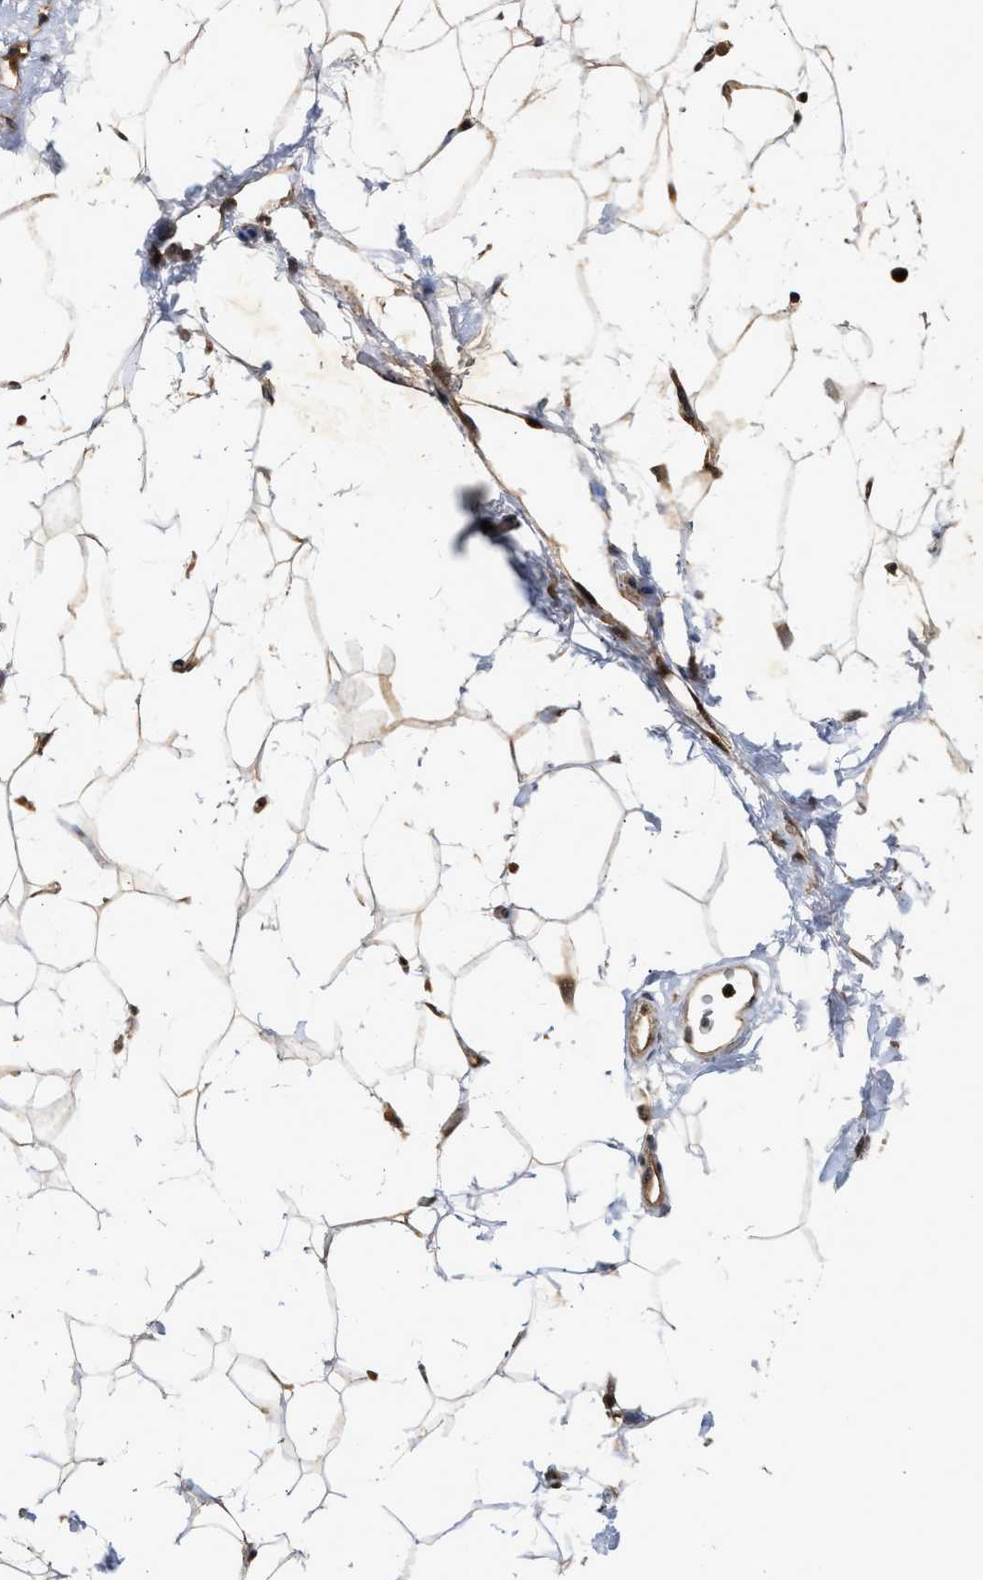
{"staining": {"intensity": "moderate", "quantity": "25%-75%", "location": "cytoplasmic/membranous"}, "tissue": "adipose tissue", "cell_type": "Adipocytes", "image_type": "normal", "snomed": [{"axis": "morphology", "description": "Normal tissue, NOS"}, {"axis": "topography", "description": "Soft tissue"}], "caption": "Immunohistochemical staining of benign adipose tissue demonstrates moderate cytoplasmic/membranous protein positivity in about 25%-75% of adipocytes.", "gene": "CFLAR", "patient": {"sex": "male", "age": 72}}